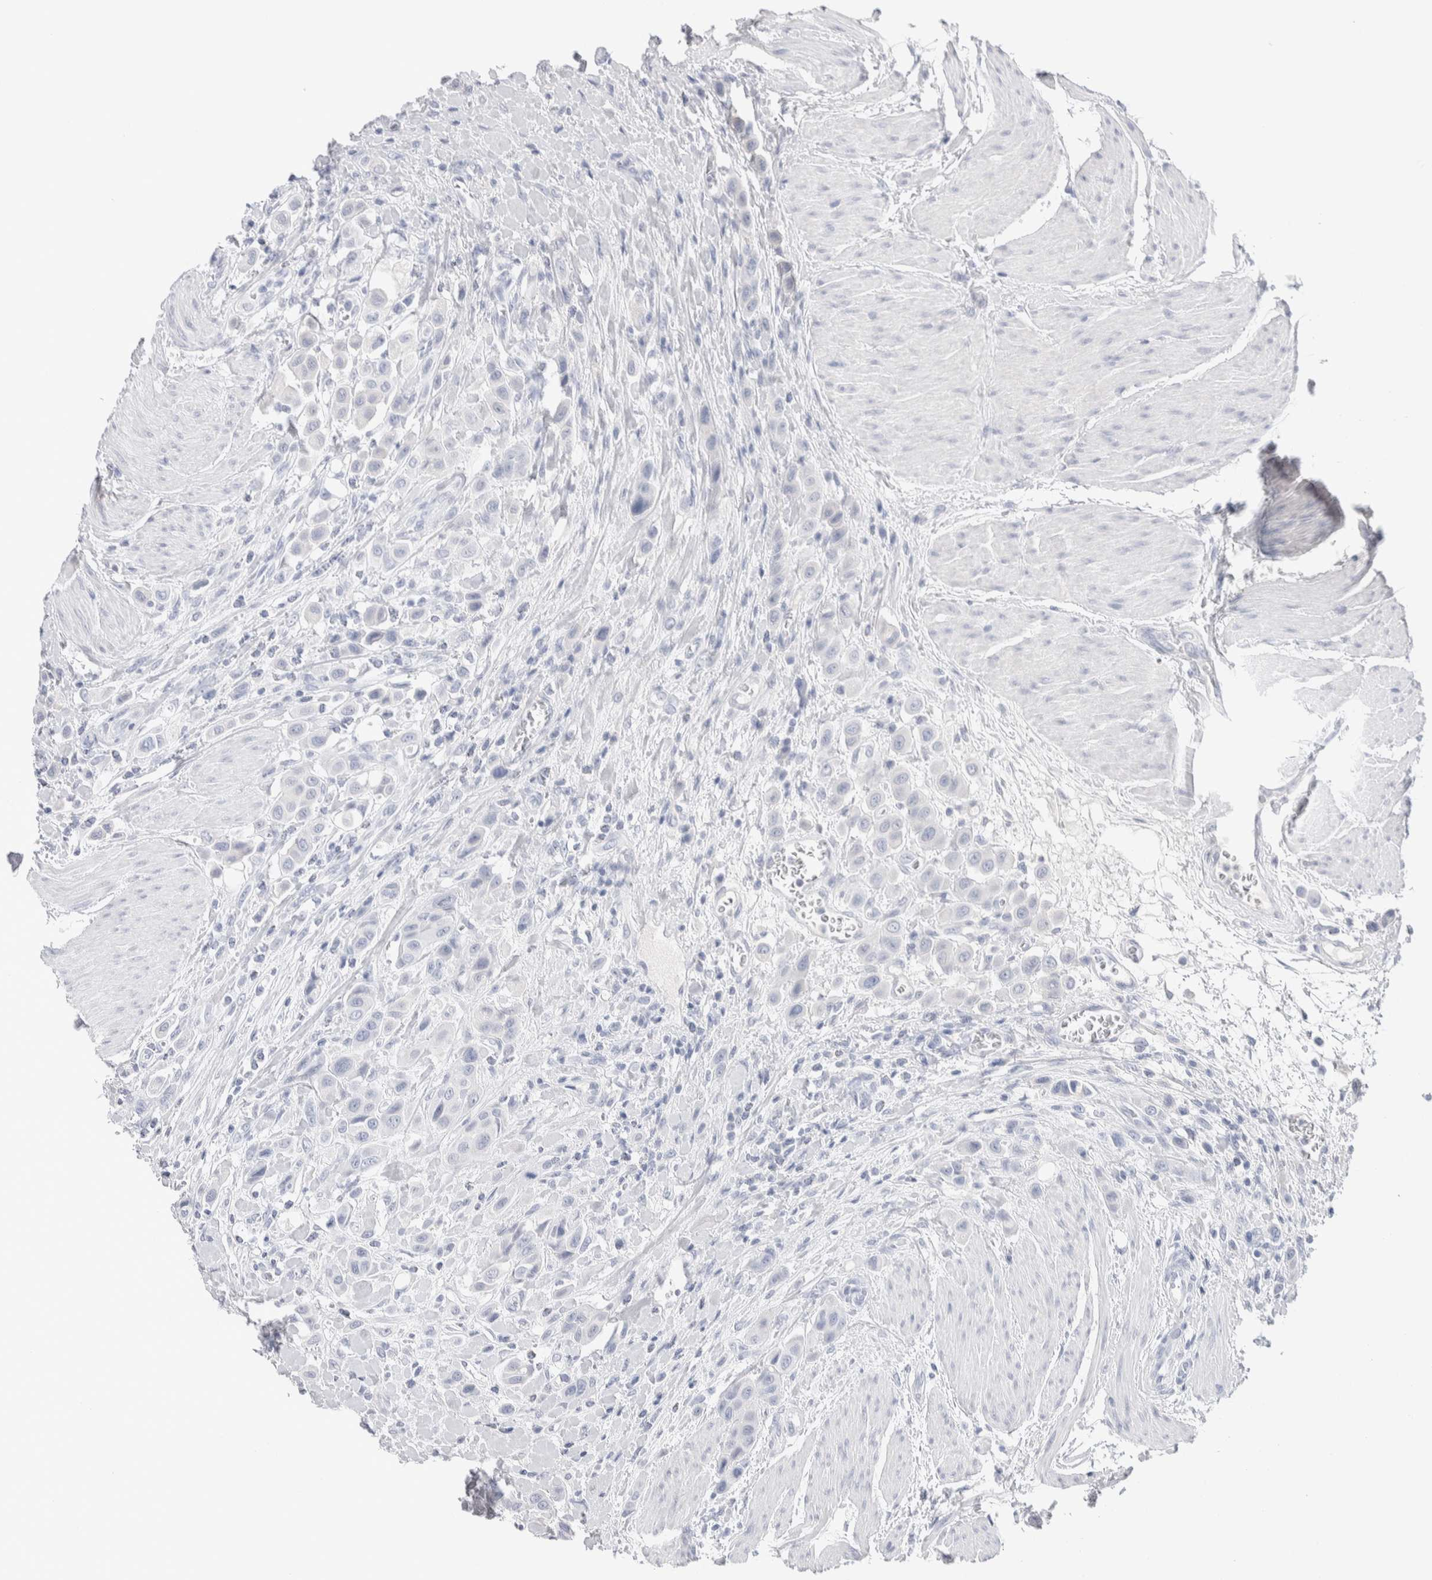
{"staining": {"intensity": "negative", "quantity": "none", "location": "none"}, "tissue": "urothelial cancer", "cell_type": "Tumor cells", "image_type": "cancer", "snomed": [{"axis": "morphology", "description": "Urothelial carcinoma, High grade"}, {"axis": "topography", "description": "Urinary bladder"}], "caption": "This image is of urothelial cancer stained with immunohistochemistry (IHC) to label a protein in brown with the nuclei are counter-stained blue. There is no staining in tumor cells.", "gene": "GDA", "patient": {"sex": "male", "age": 50}}